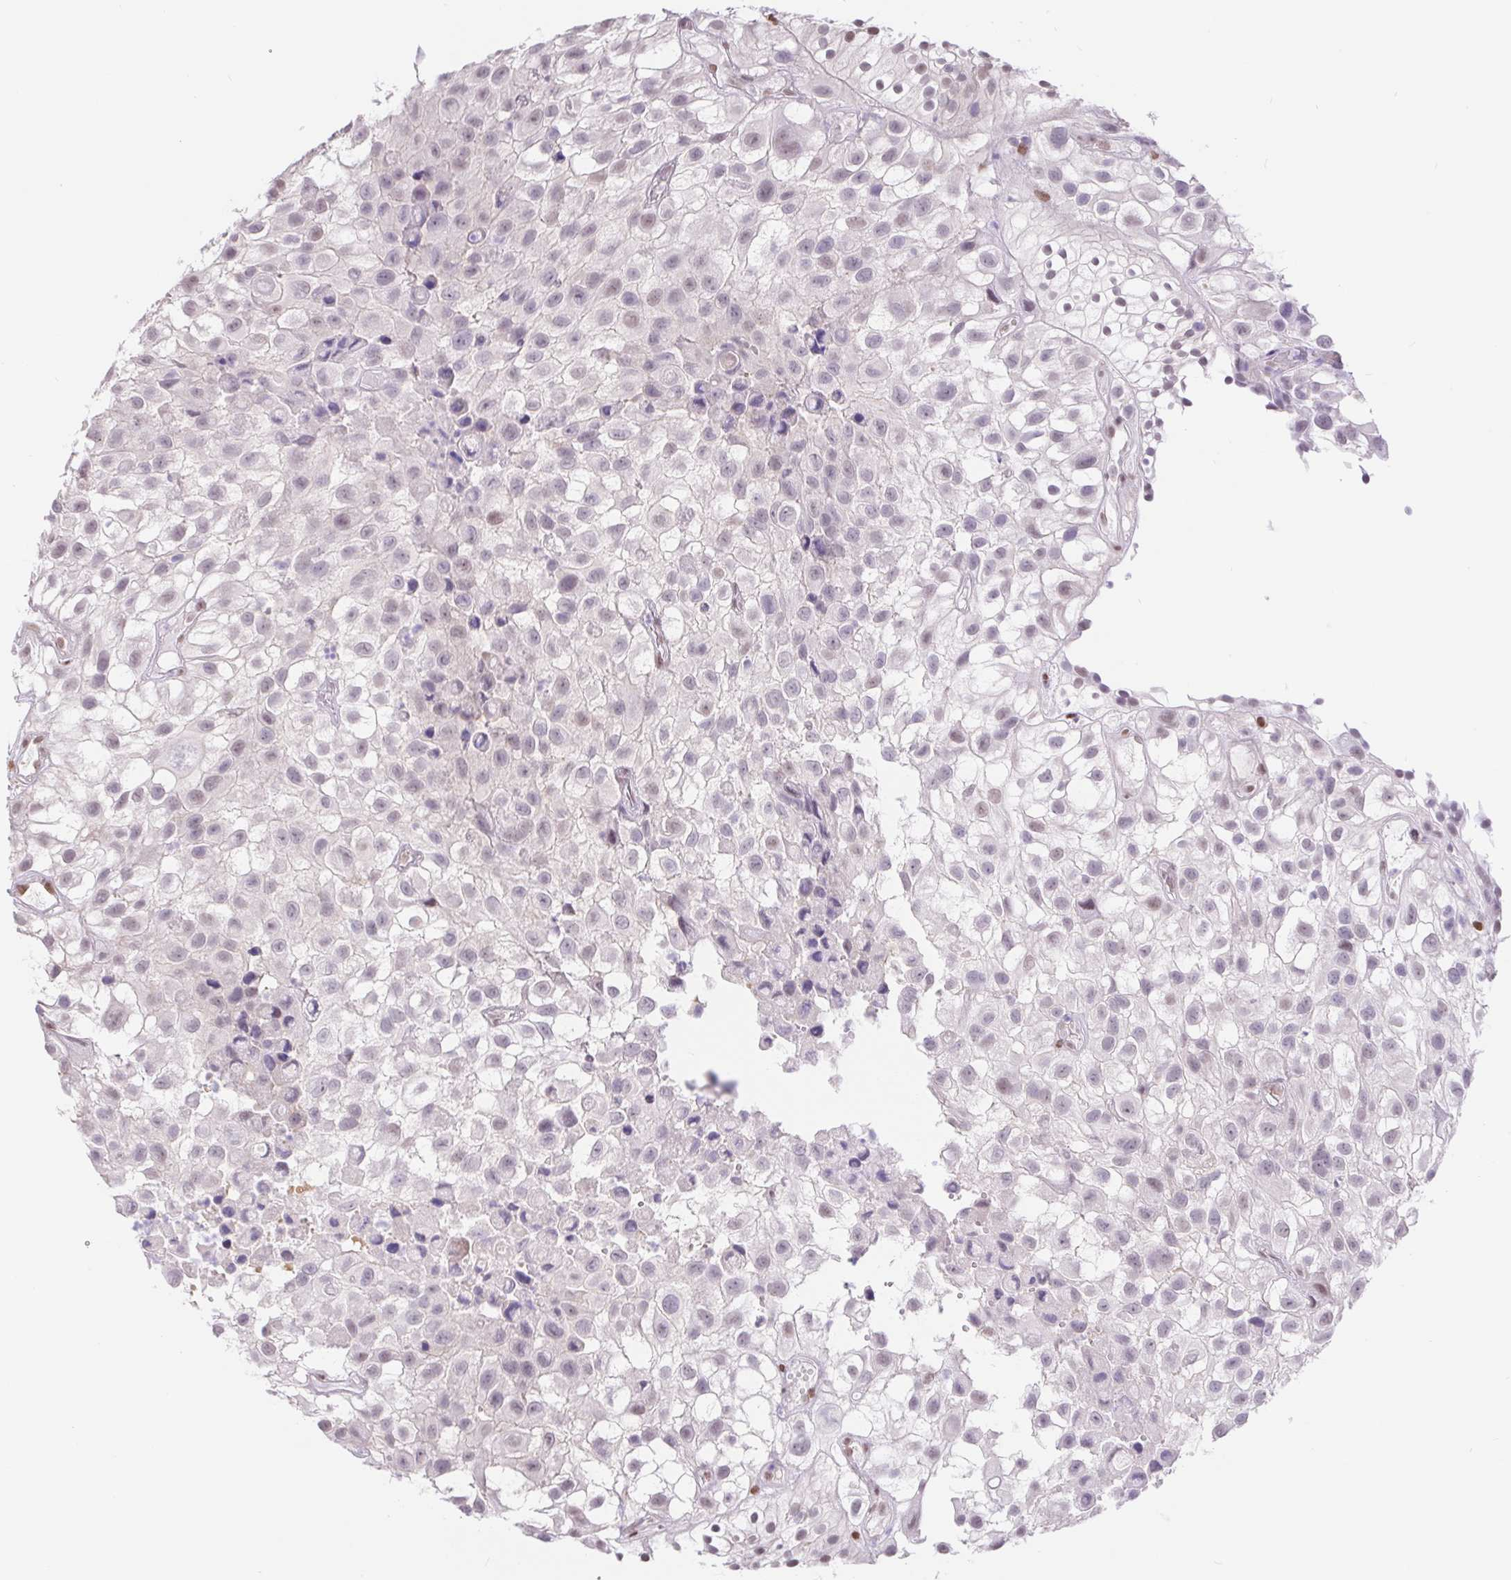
{"staining": {"intensity": "weak", "quantity": "<25%", "location": "nuclear"}, "tissue": "urothelial cancer", "cell_type": "Tumor cells", "image_type": "cancer", "snomed": [{"axis": "morphology", "description": "Urothelial carcinoma, High grade"}, {"axis": "topography", "description": "Urinary bladder"}], "caption": "Tumor cells are negative for protein expression in human high-grade urothelial carcinoma.", "gene": "CAND1", "patient": {"sex": "male", "age": 56}}